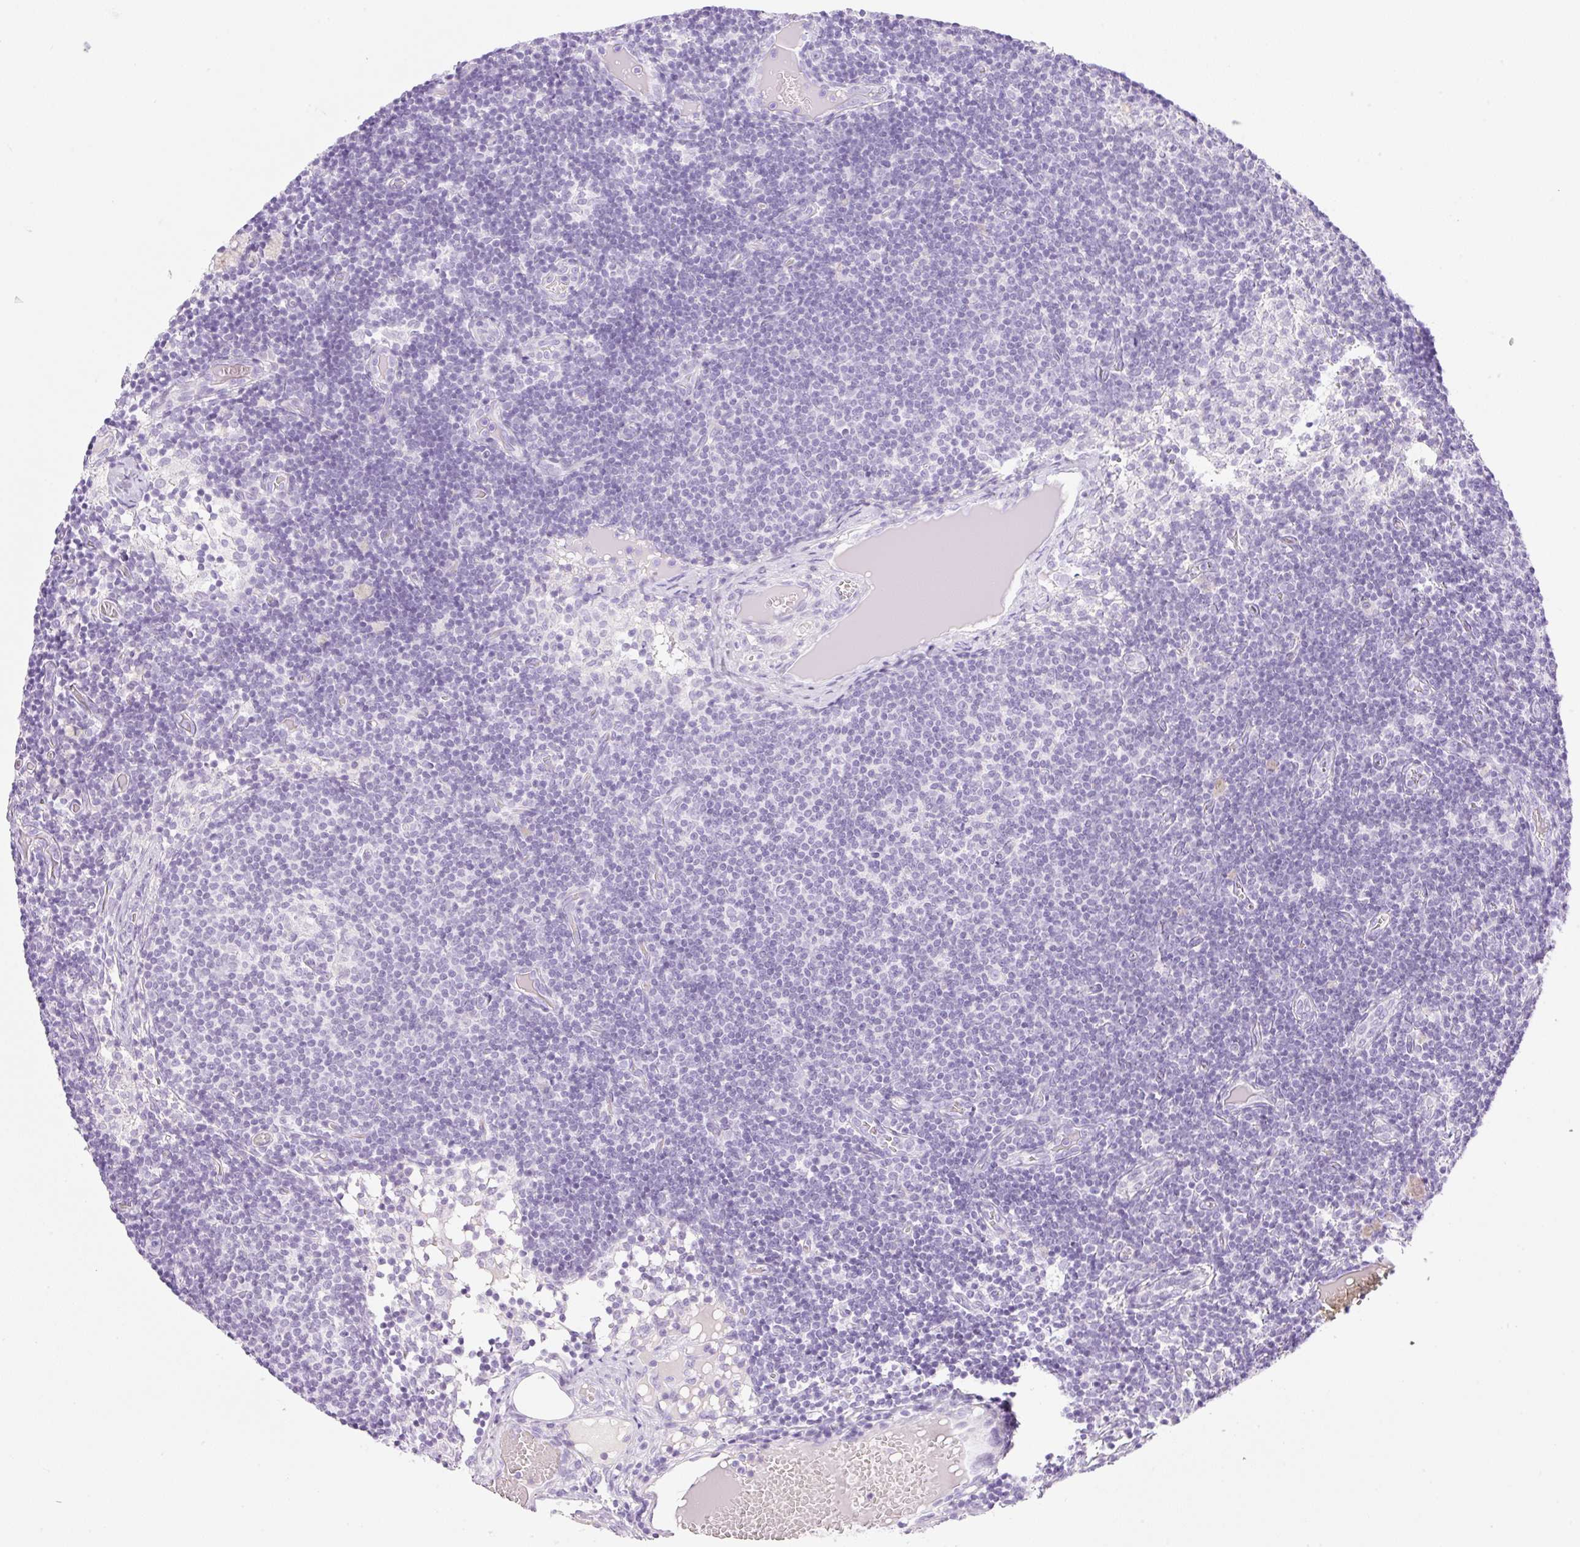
{"staining": {"intensity": "negative", "quantity": "none", "location": "none"}, "tissue": "lymph node", "cell_type": "Germinal center cells", "image_type": "normal", "snomed": [{"axis": "morphology", "description": "Normal tissue, NOS"}, {"axis": "topography", "description": "Lymph node"}], "caption": "Immunohistochemistry histopathology image of normal human lymph node stained for a protein (brown), which exhibits no staining in germinal center cells.", "gene": "PALM3", "patient": {"sex": "female", "age": 31}}